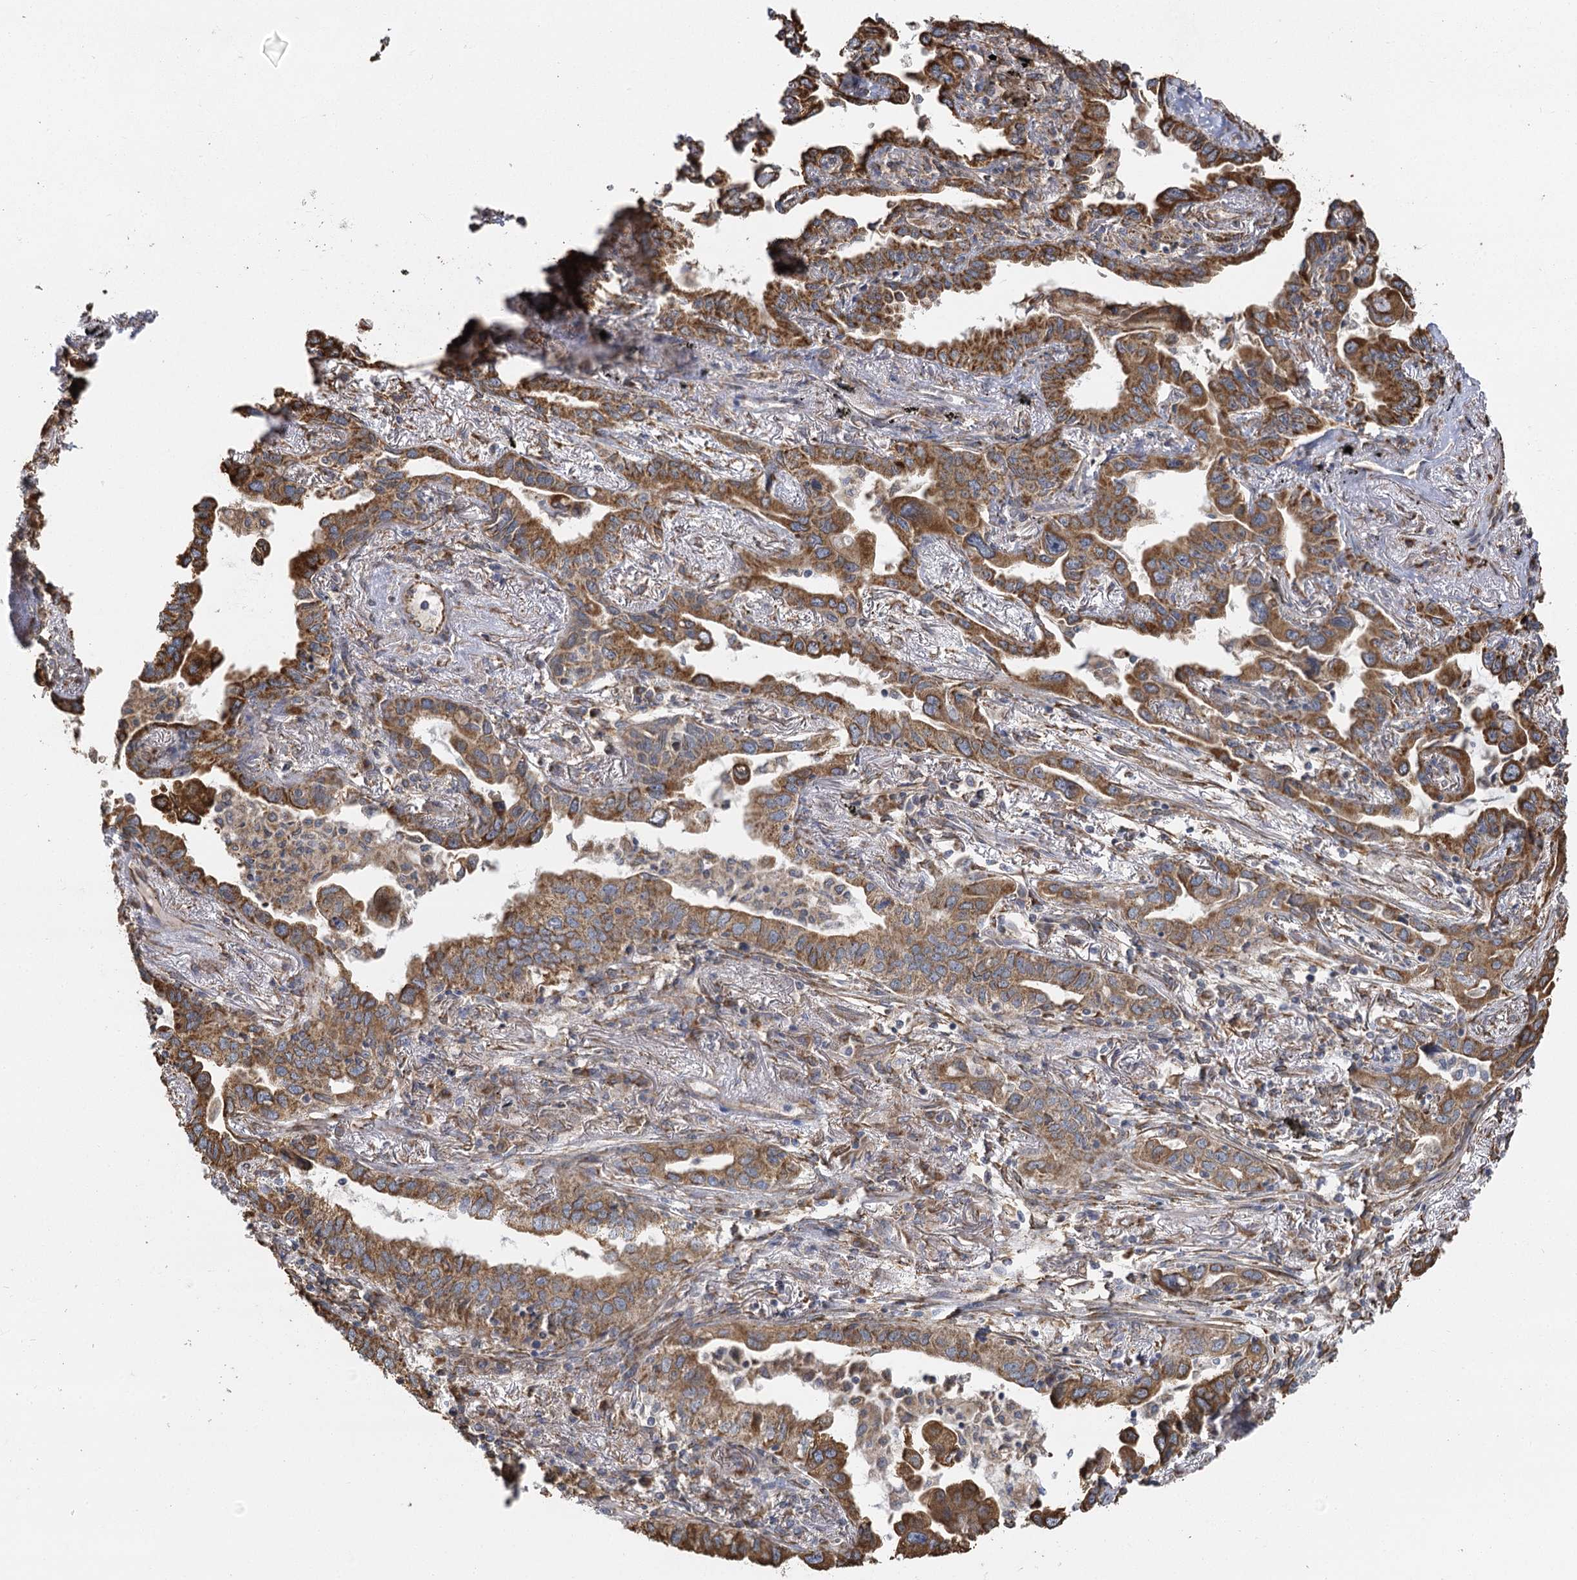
{"staining": {"intensity": "moderate", "quantity": ">75%", "location": "cytoplasmic/membranous"}, "tissue": "lung cancer", "cell_type": "Tumor cells", "image_type": "cancer", "snomed": [{"axis": "morphology", "description": "Adenocarcinoma, NOS"}, {"axis": "topography", "description": "Lung"}], "caption": "A photomicrograph of human adenocarcinoma (lung) stained for a protein displays moderate cytoplasmic/membranous brown staining in tumor cells. (Stains: DAB in brown, nuclei in blue, Microscopy: brightfield microscopy at high magnification).", "gene": "IL11RA", "patient": {"sex": "male", "age": 67}}